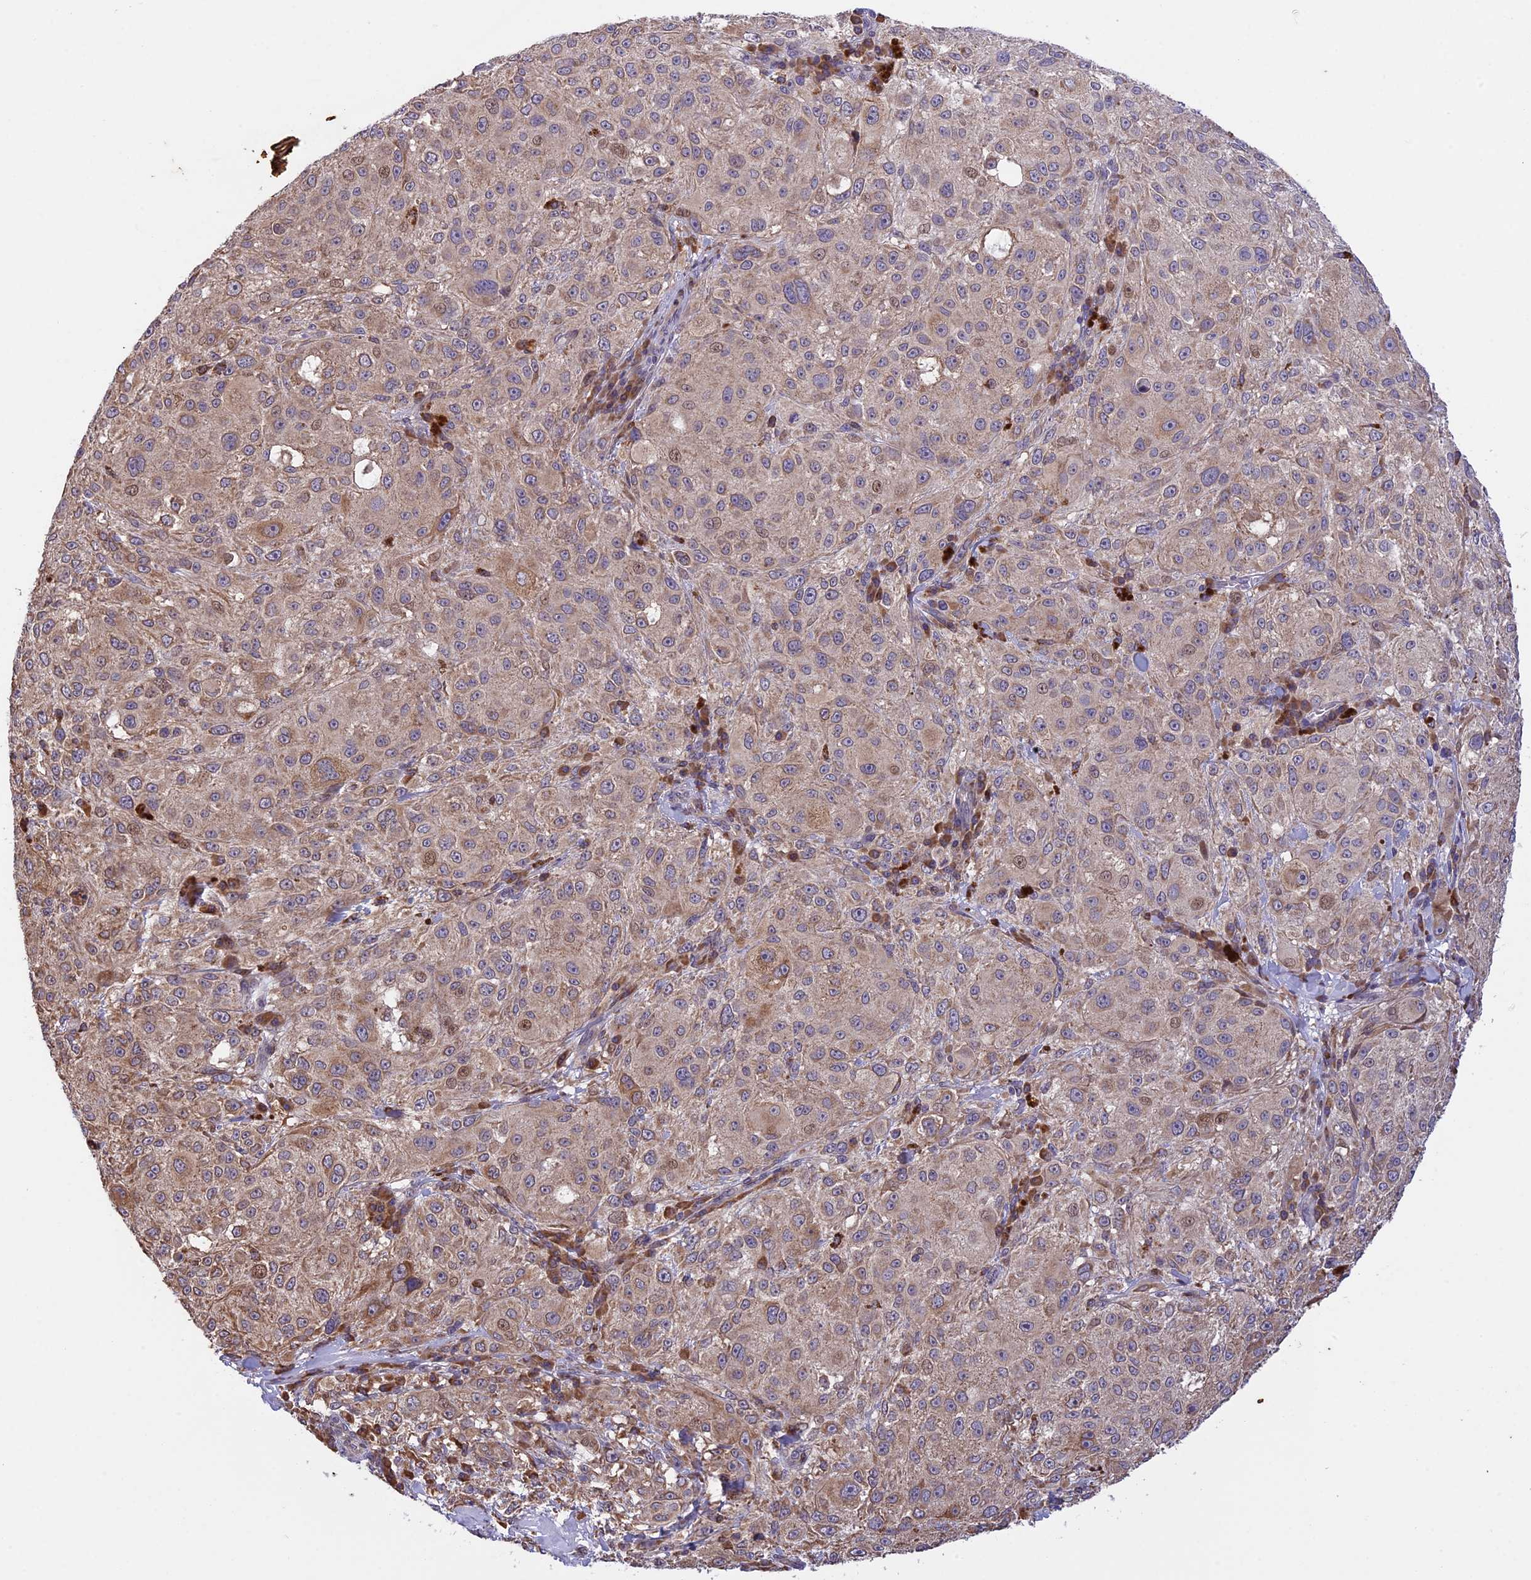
{"staining": {"intensity": "weak", "quantity": ">75%", "location": "cytoplasmic/membranous"}, "tissue": "melanoma", "cell_type": "Tumor cells", "image_type": "cancer", "snomed": [{"axis": "morphology", "description": "Necrosis, NOS"}, {"axis": "morphology", "description": "Malignant melanoma, NOS"}, {"axis": "topography", "description": "Skin"}], "caption": "Protein expression analysis of human melanoma reveals weak cytoplasmic/membranous positivity in about >75% of tumor cells. Nuclei are stained in blue.", "gene": "DMRTA2", "patient": {"sex": "female", "age": 87}}